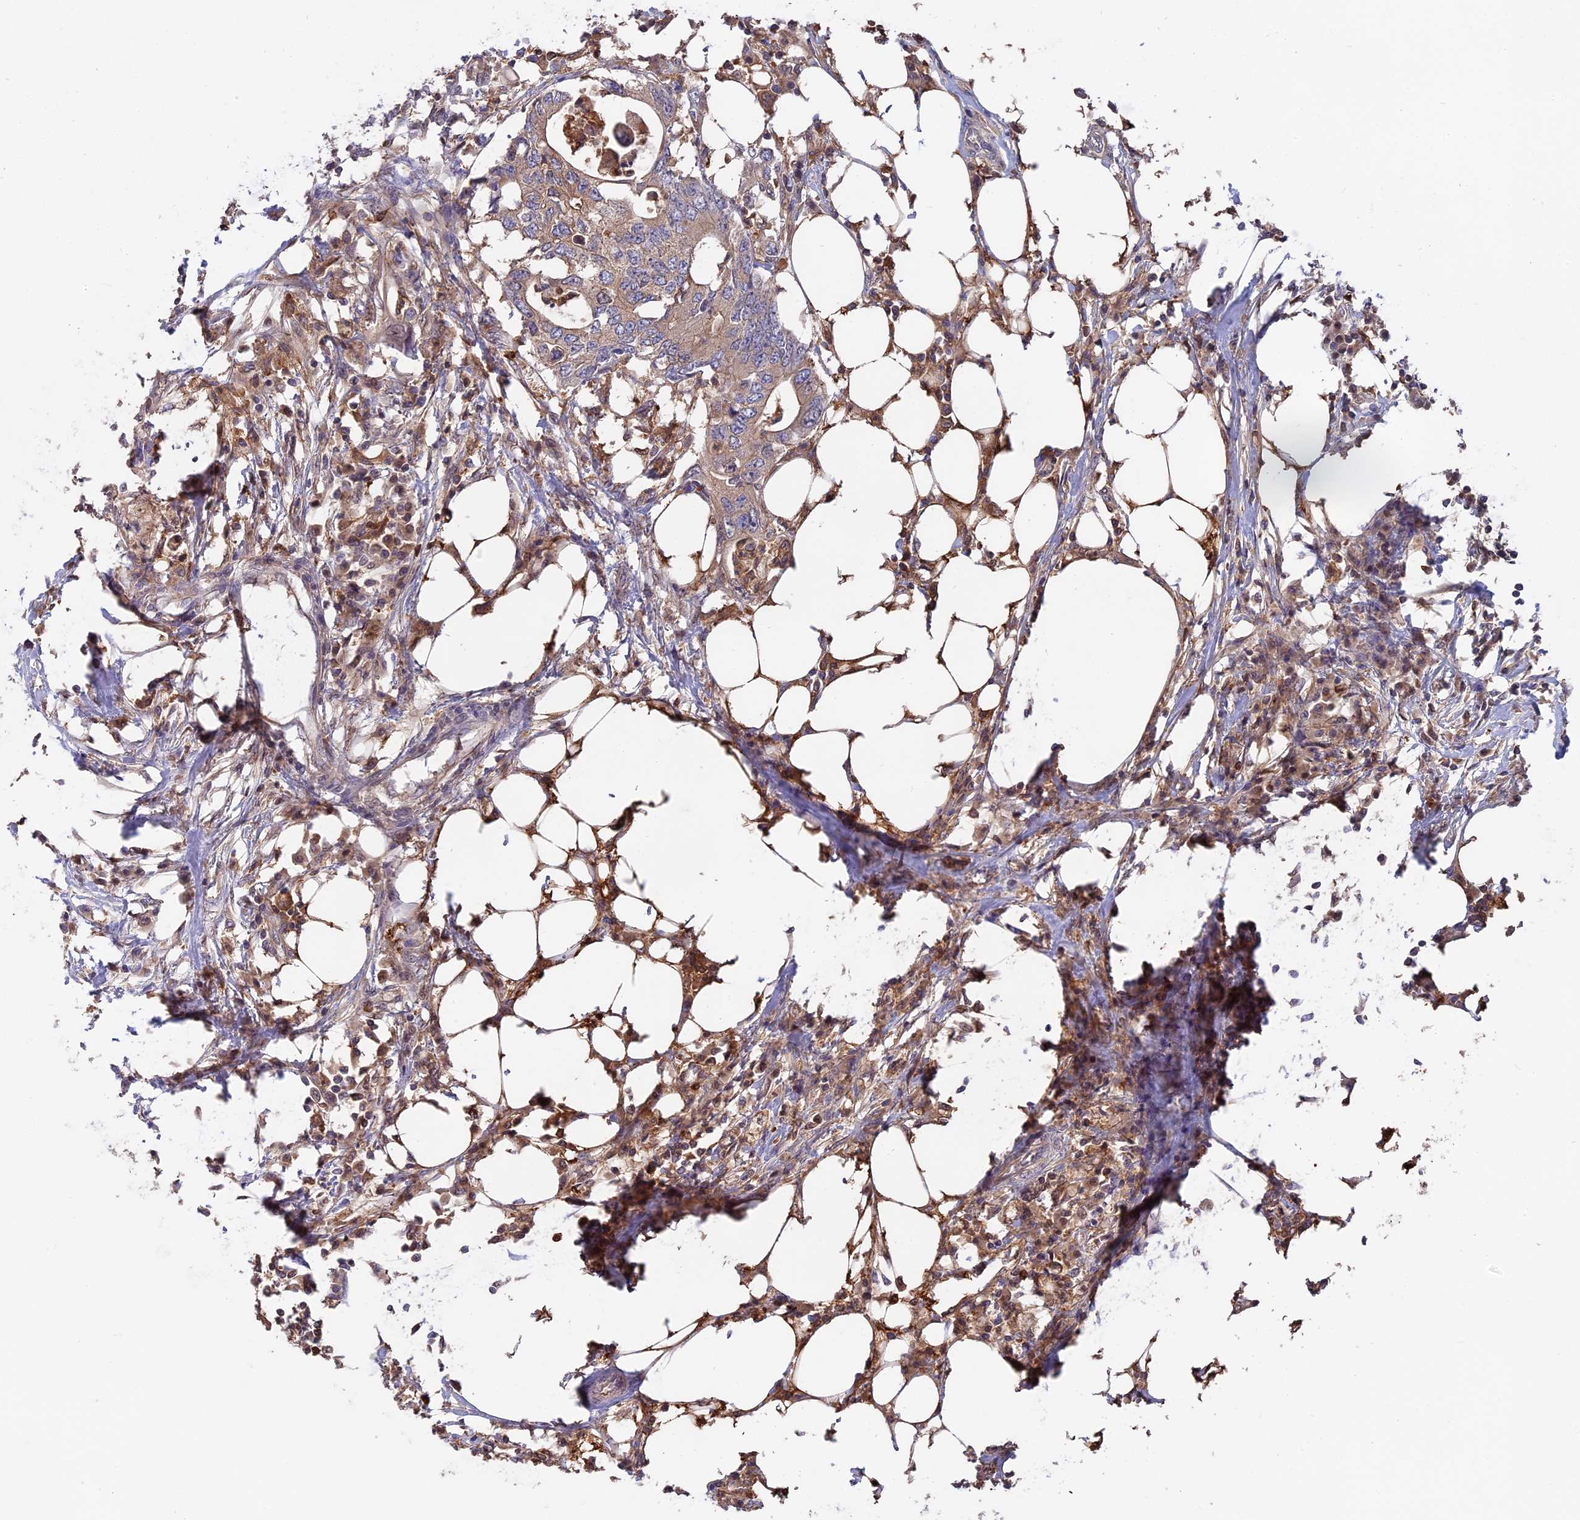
{"staining": {"intensity": "weak", "quantity": ">75%", "location": "cytoplasmic/membranous"}, "tissue": "colorectal cancer", "cell_type": "Tumor cells", "image_type": "cancer", "snomed": [{"axis": "morphology", "description": "Adenocarcinoma, NOS"}, {"axis": "topography", "description": "Colon"}], "caption": "Protein staining exhibits weak cytoplasmic/membranous staining in about >75% of tumor cells in colorectal adenocarcinoma.", "gene": "FAM118B", "patient": {"sex": "male", "age": 71}}